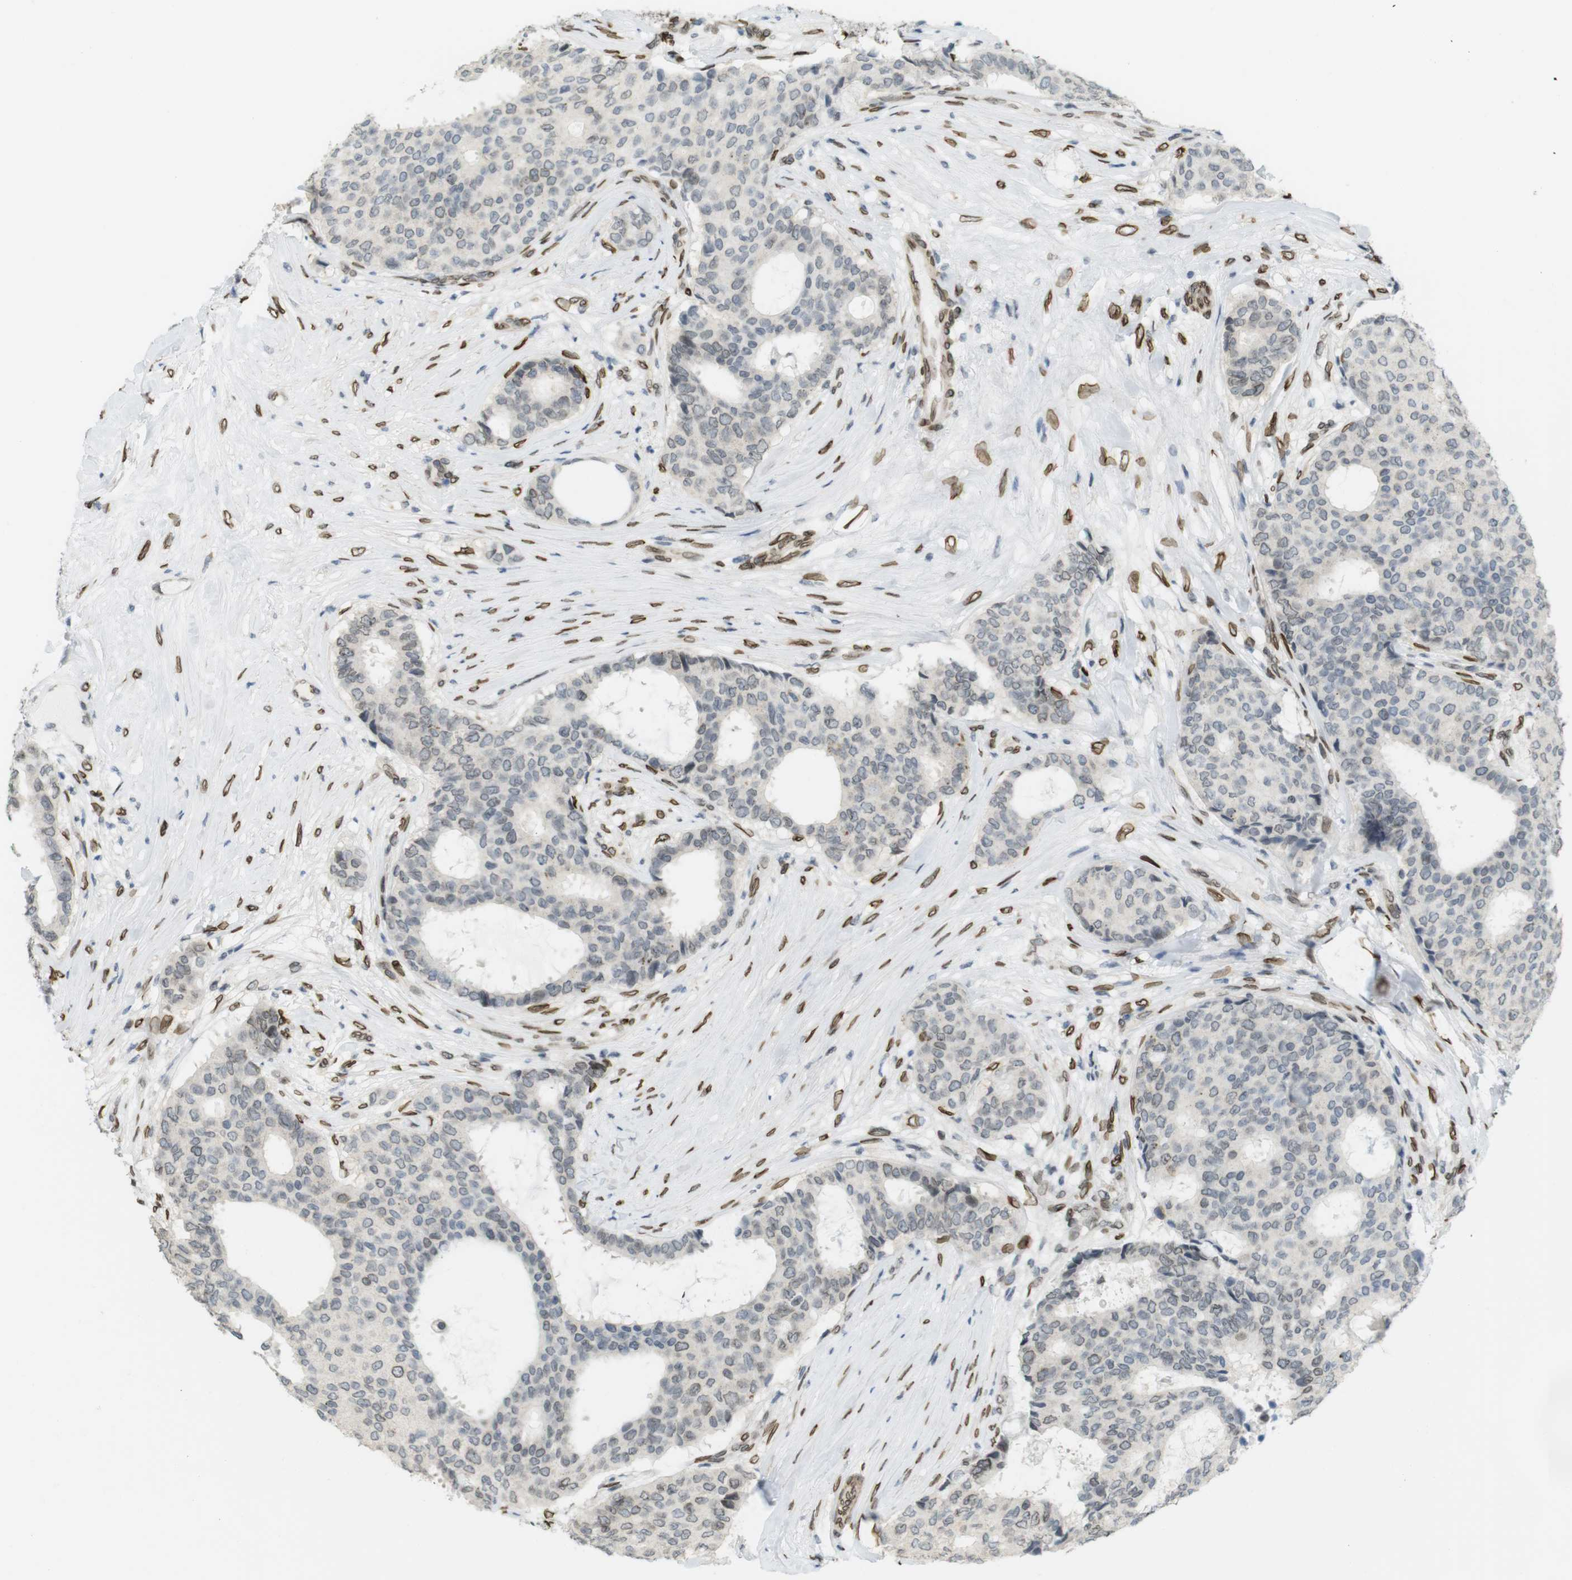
{"staining": {"intensity": "weak", "quantity": "<25%", "location": "cytoplasmic/membranous,nuclear"}, "tissue": "breast cancer", "cell_type": "Tumor cells", "image_type": "cancer", "snomed": [{"axis": "morphology", "description": "Duct carcinoma"}, {"axis": "topography", "description": "Breast"}], "caption": "Breast cancer (invasive ductal carcinoma) was stained to show a protein in brown. There is no significant staining in tumor cells. The staining was performed using DAB to visualize the protein expression in brown, while the nuclei were stained in blue with hematoxylin (Magnification: 20x).", "gene": "ARL6IP6", "patient": {"sex": "female", "age": 75}}